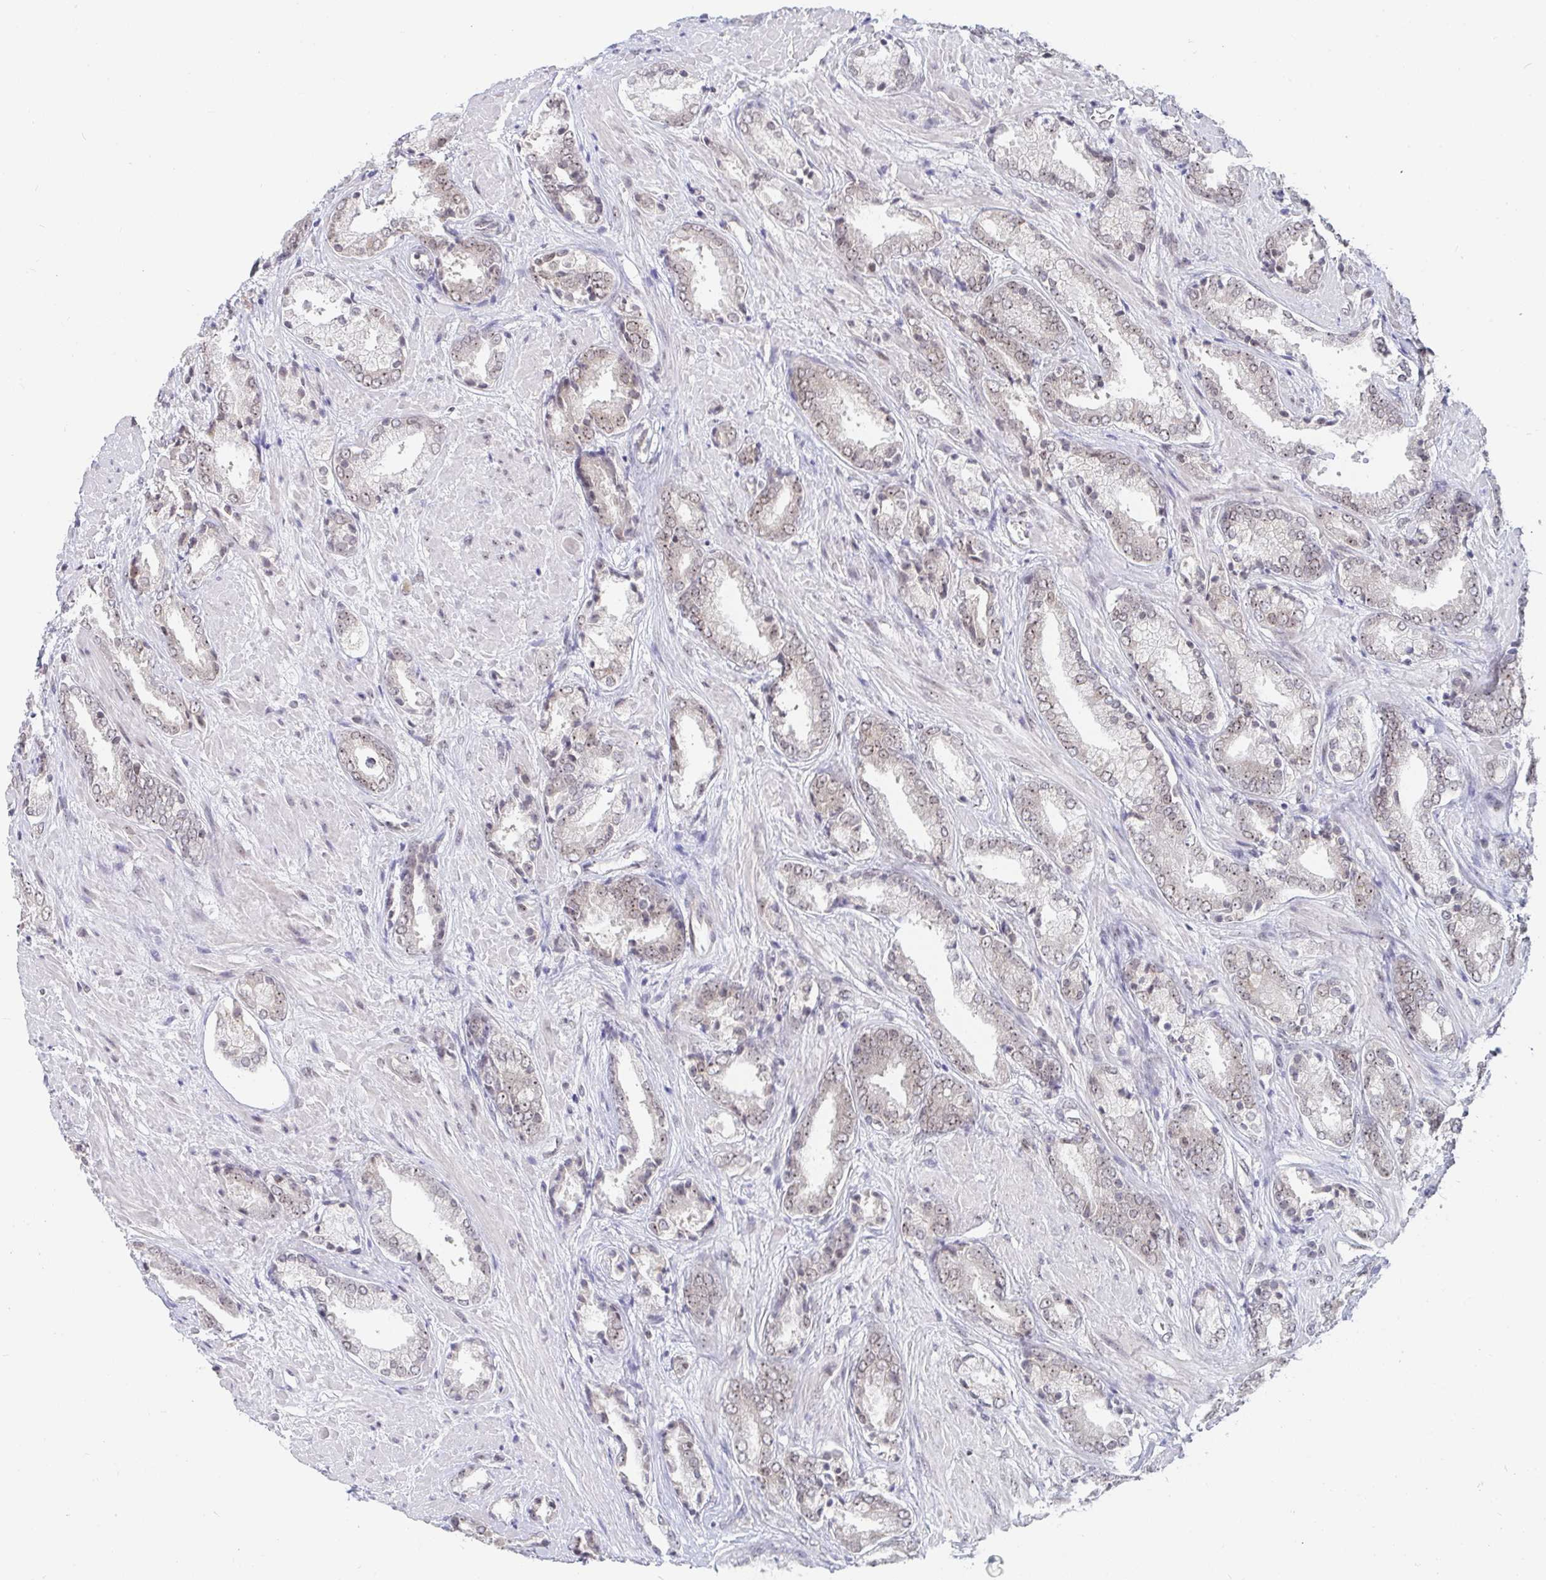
{"staining": {"intensity": "weak", "quantity": "<25%", "location": "nuclear"}, "tissue": "prostate cancer", "cell_type": "Tumor cells", "image_type": "cancer", "snomed": [{"axis": "morphology", "description": "Adenocarcinoma, High grade"}, {"axis": "topography", "description": "Prostate"}], "caption": "Protein analysis of prostate cancer (high-grade adenocarcinoma) exhibits no significant staining in tumor cells.", "gene": "TRIP12", "patient": {"sex": "male", "age": 56}}